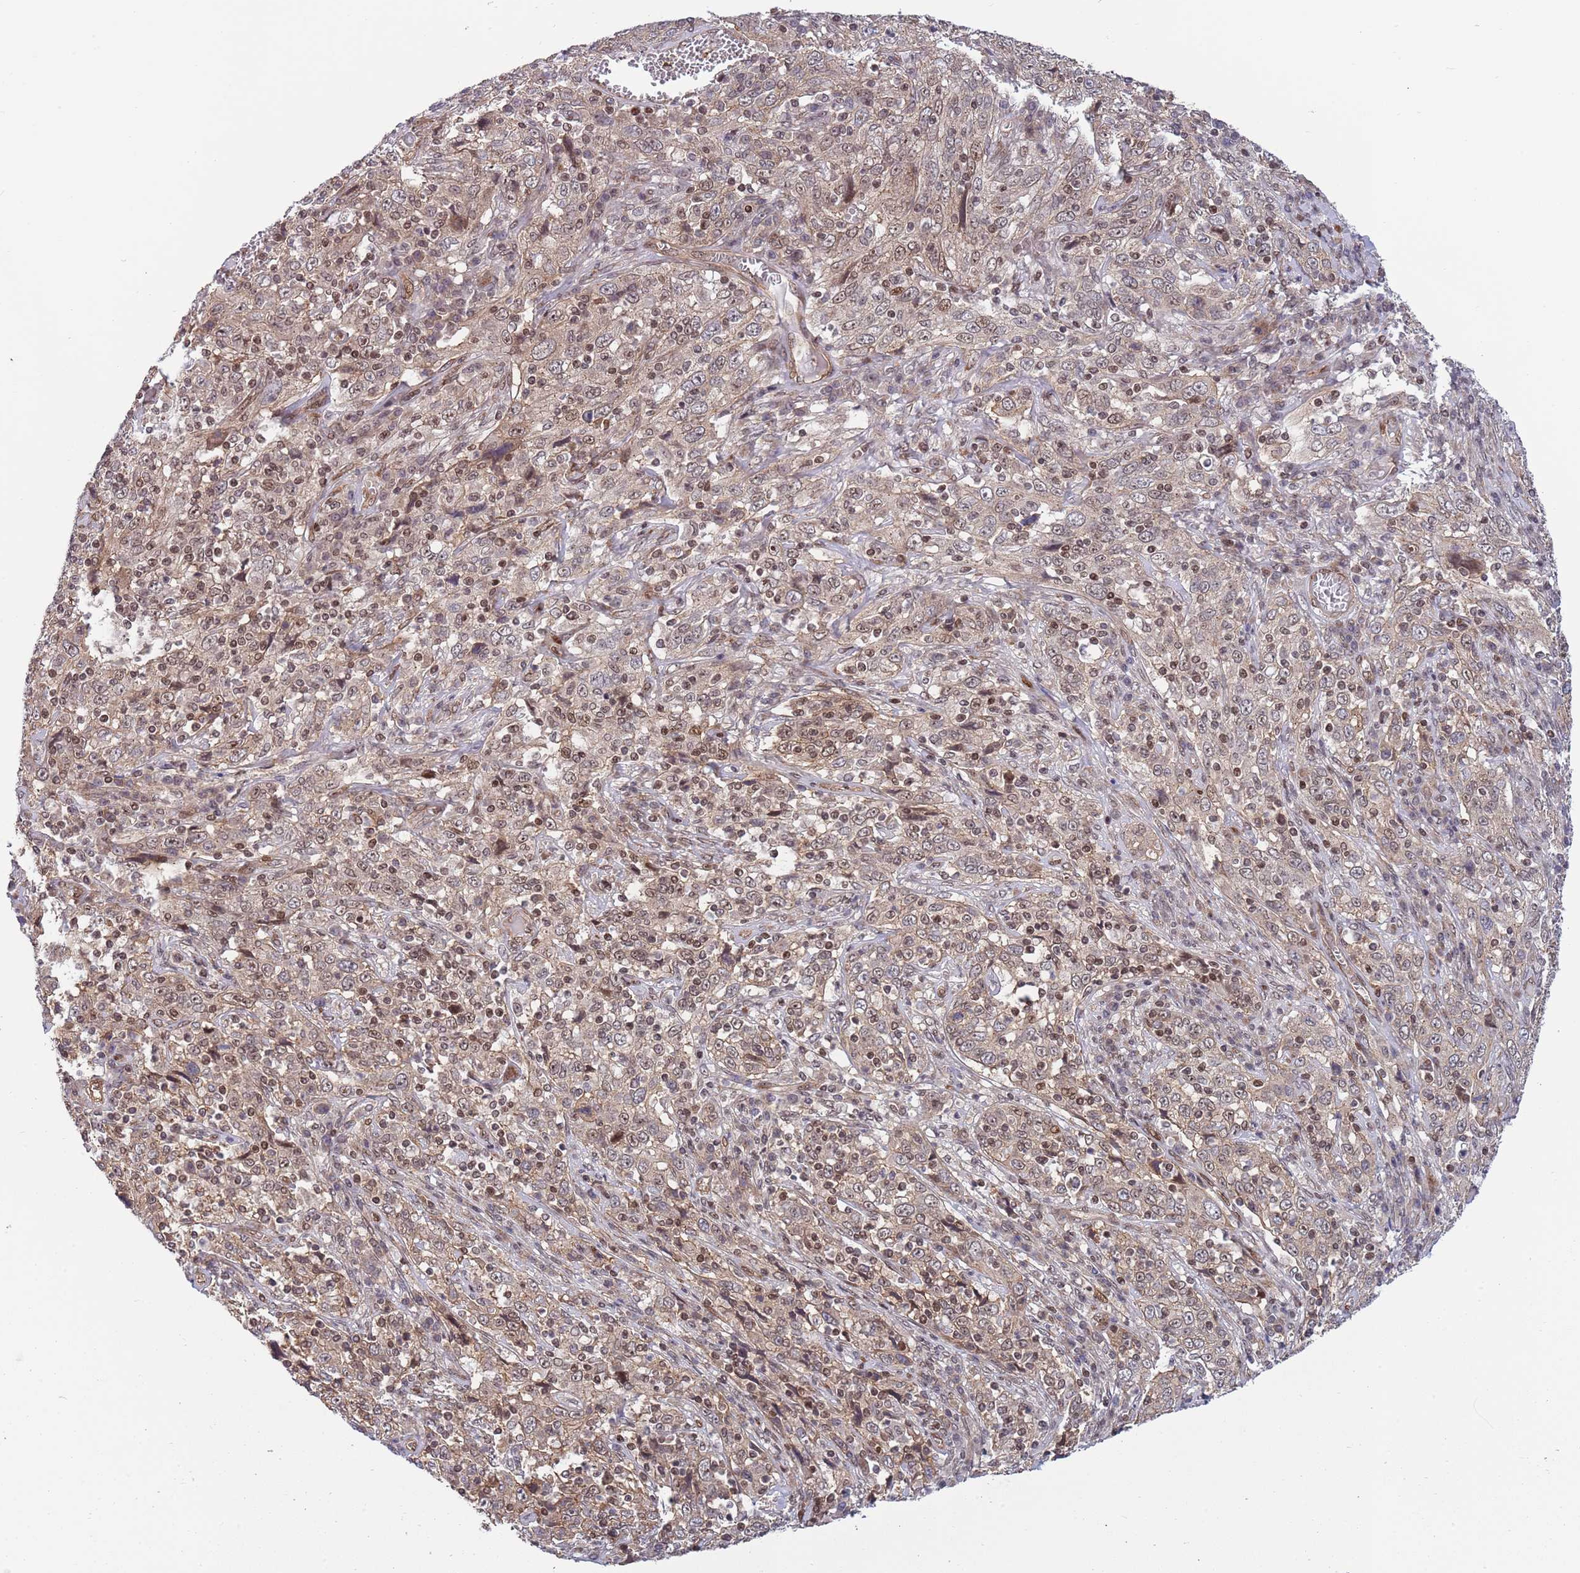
{"staining": {"intensity": "weak", "quantity": ">75%", "location": "cytoplasmic/membranous,nuclear"}, "tissue": "cervical cancer", "cell_type": "Tumor cells", "image_type": "cancer", "snomed": [{"axis": "morphology", "description": "Squamous cell carcinoma, NOS"}, {"axis": "topography", "description": "Cervix"}], "caption": "Immunohistochemical staining of cervical squamous cell carcinoma shows low levels of weak cytoplasmic/membranous and nuclear protein staining in about >75% of tumor cells.", "gene": "TBX10", "patient": {"sex": "female", "age": 46}}